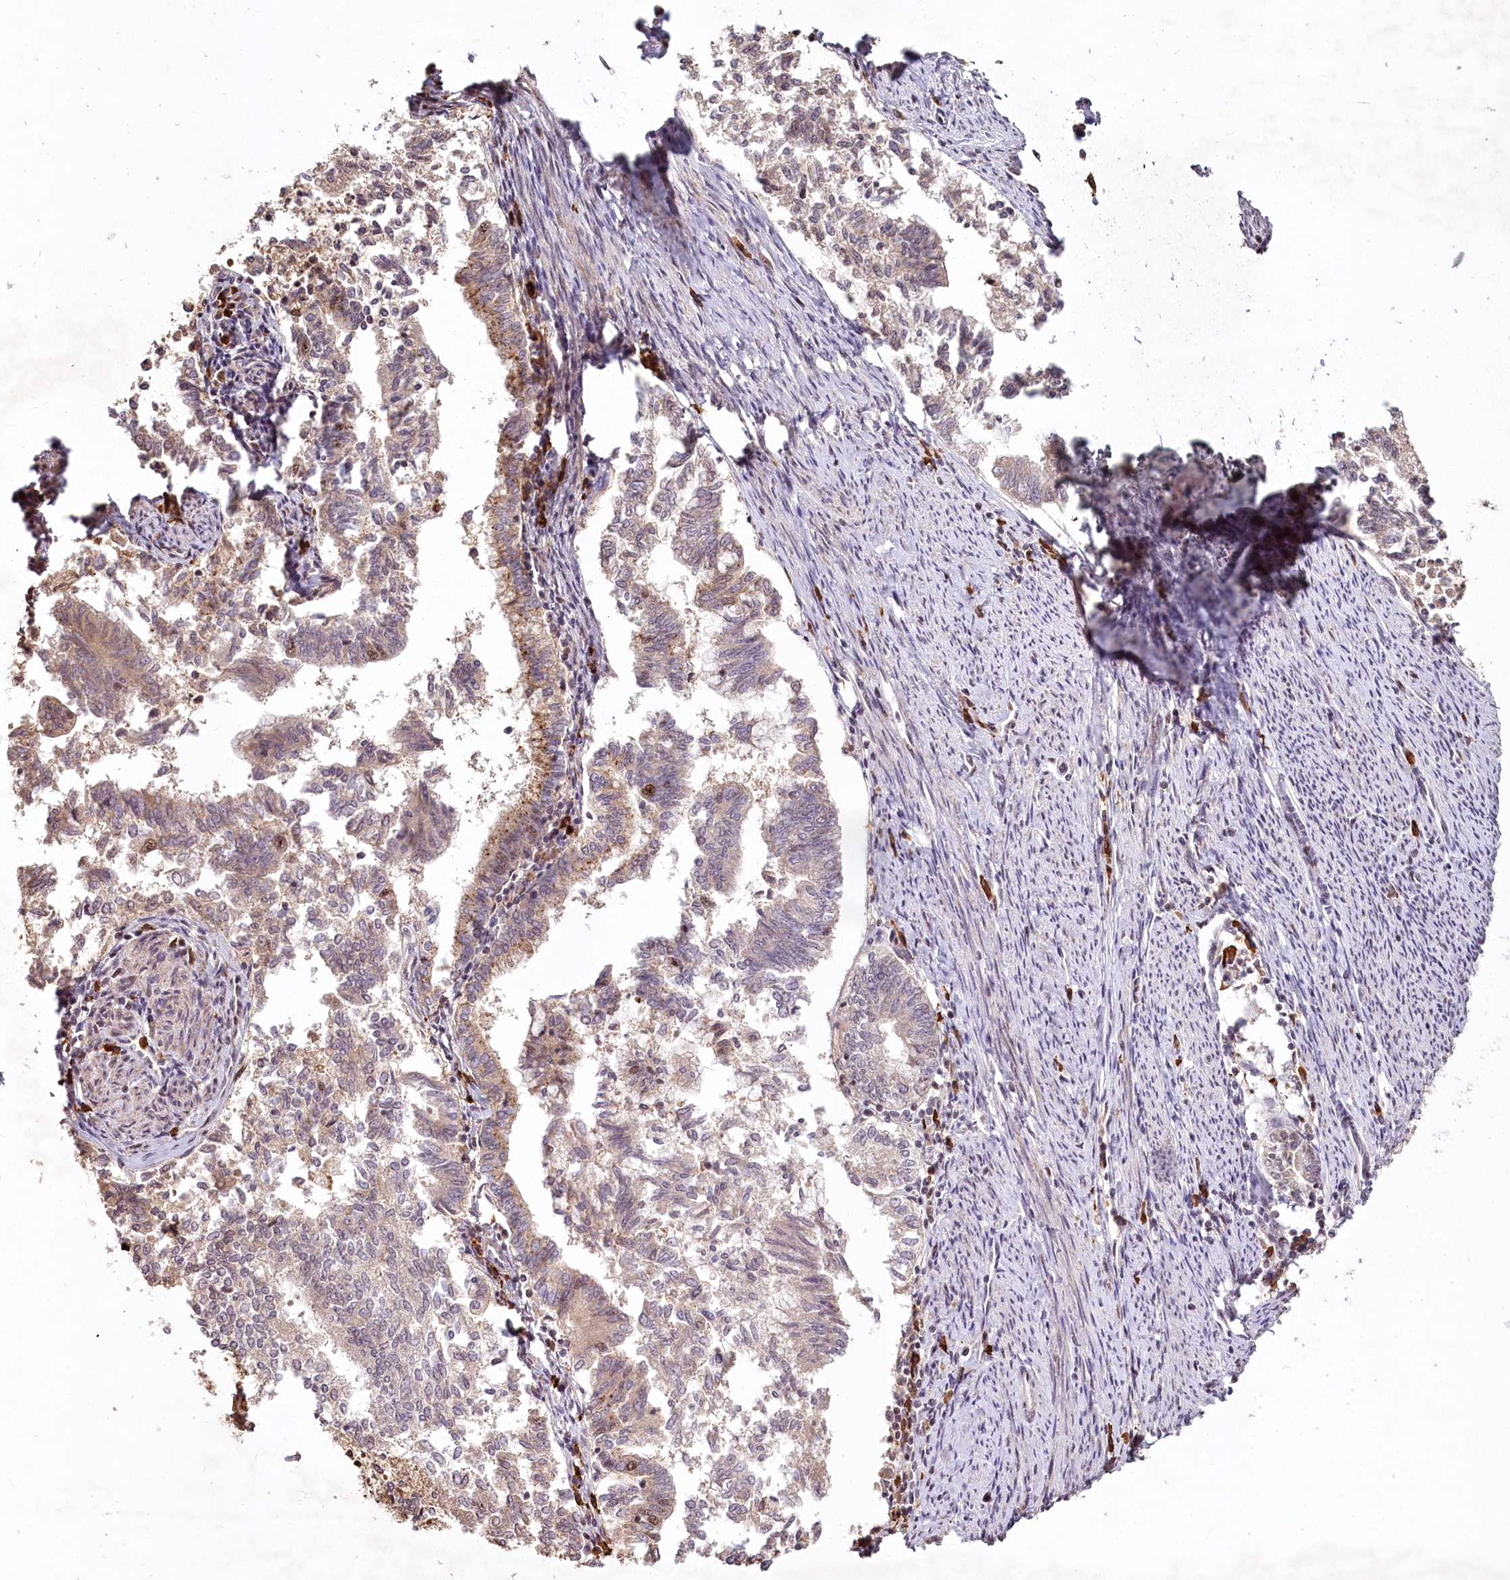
{"staining": {"intensity": "weak", "quantity": "<25%", "location": "nuclear"}, "tissue": "endometrial cancer", "cell_type": "Tumor cells", "image_type": "cancer", "snomed": [{"axis": "morphology", "description": "Adenocarcinoma, NOS"}, {"axis": "topography", "description": "Endometrium"}], "caption": "Immunohistochemistry (IHC) image of neoplastic tissue: human endometrial cancer (adenocarcinoma) stained with DAB (3,3'-diaminobenzidine) shows no significant protein staining in tumor cells. (DAB (3,3'-diaminobenzidine) immunohistochemistry, high magnification).", "gene": "PYROXD1", "patient": {"sex": "female", "age": 79}}